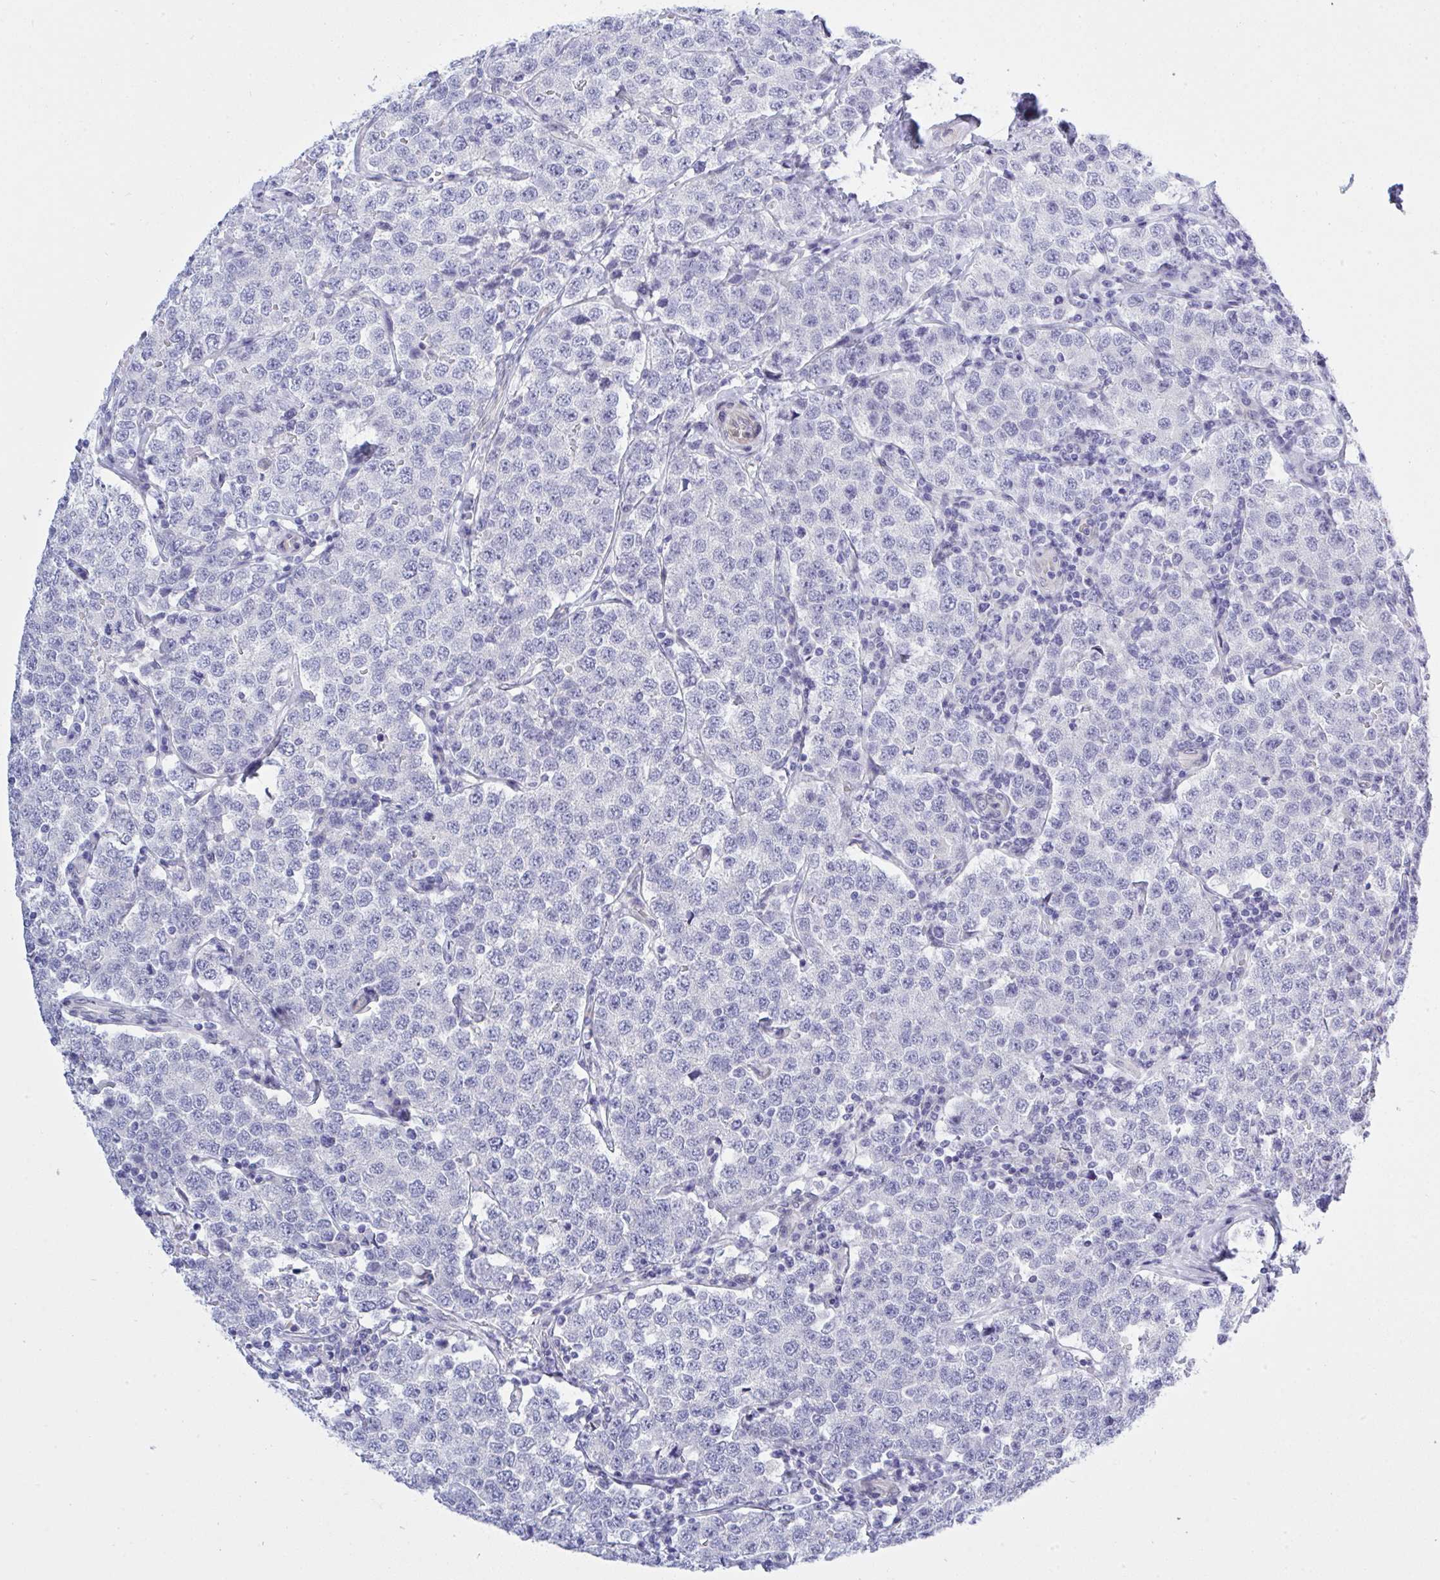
{"staining": {"intensity": "negative", "quantity": "none", "location": "none"}, "tissue": "testis cancer", "cell_type": "Tumor cells", "image_type": "cancer", "snomed": [{"axis": "morphology", "description": "Seminoma, NOS"}, {"axis": "topography", "description": "Testis"}], "caption": "DAB (3,3'-diaminobenzidine) immunohistochemical staining of human testis cancer reveals no significant expression in tumor cells.", "gene": "MFSD4A", "patient": {"sex": "male", "age": 34}}